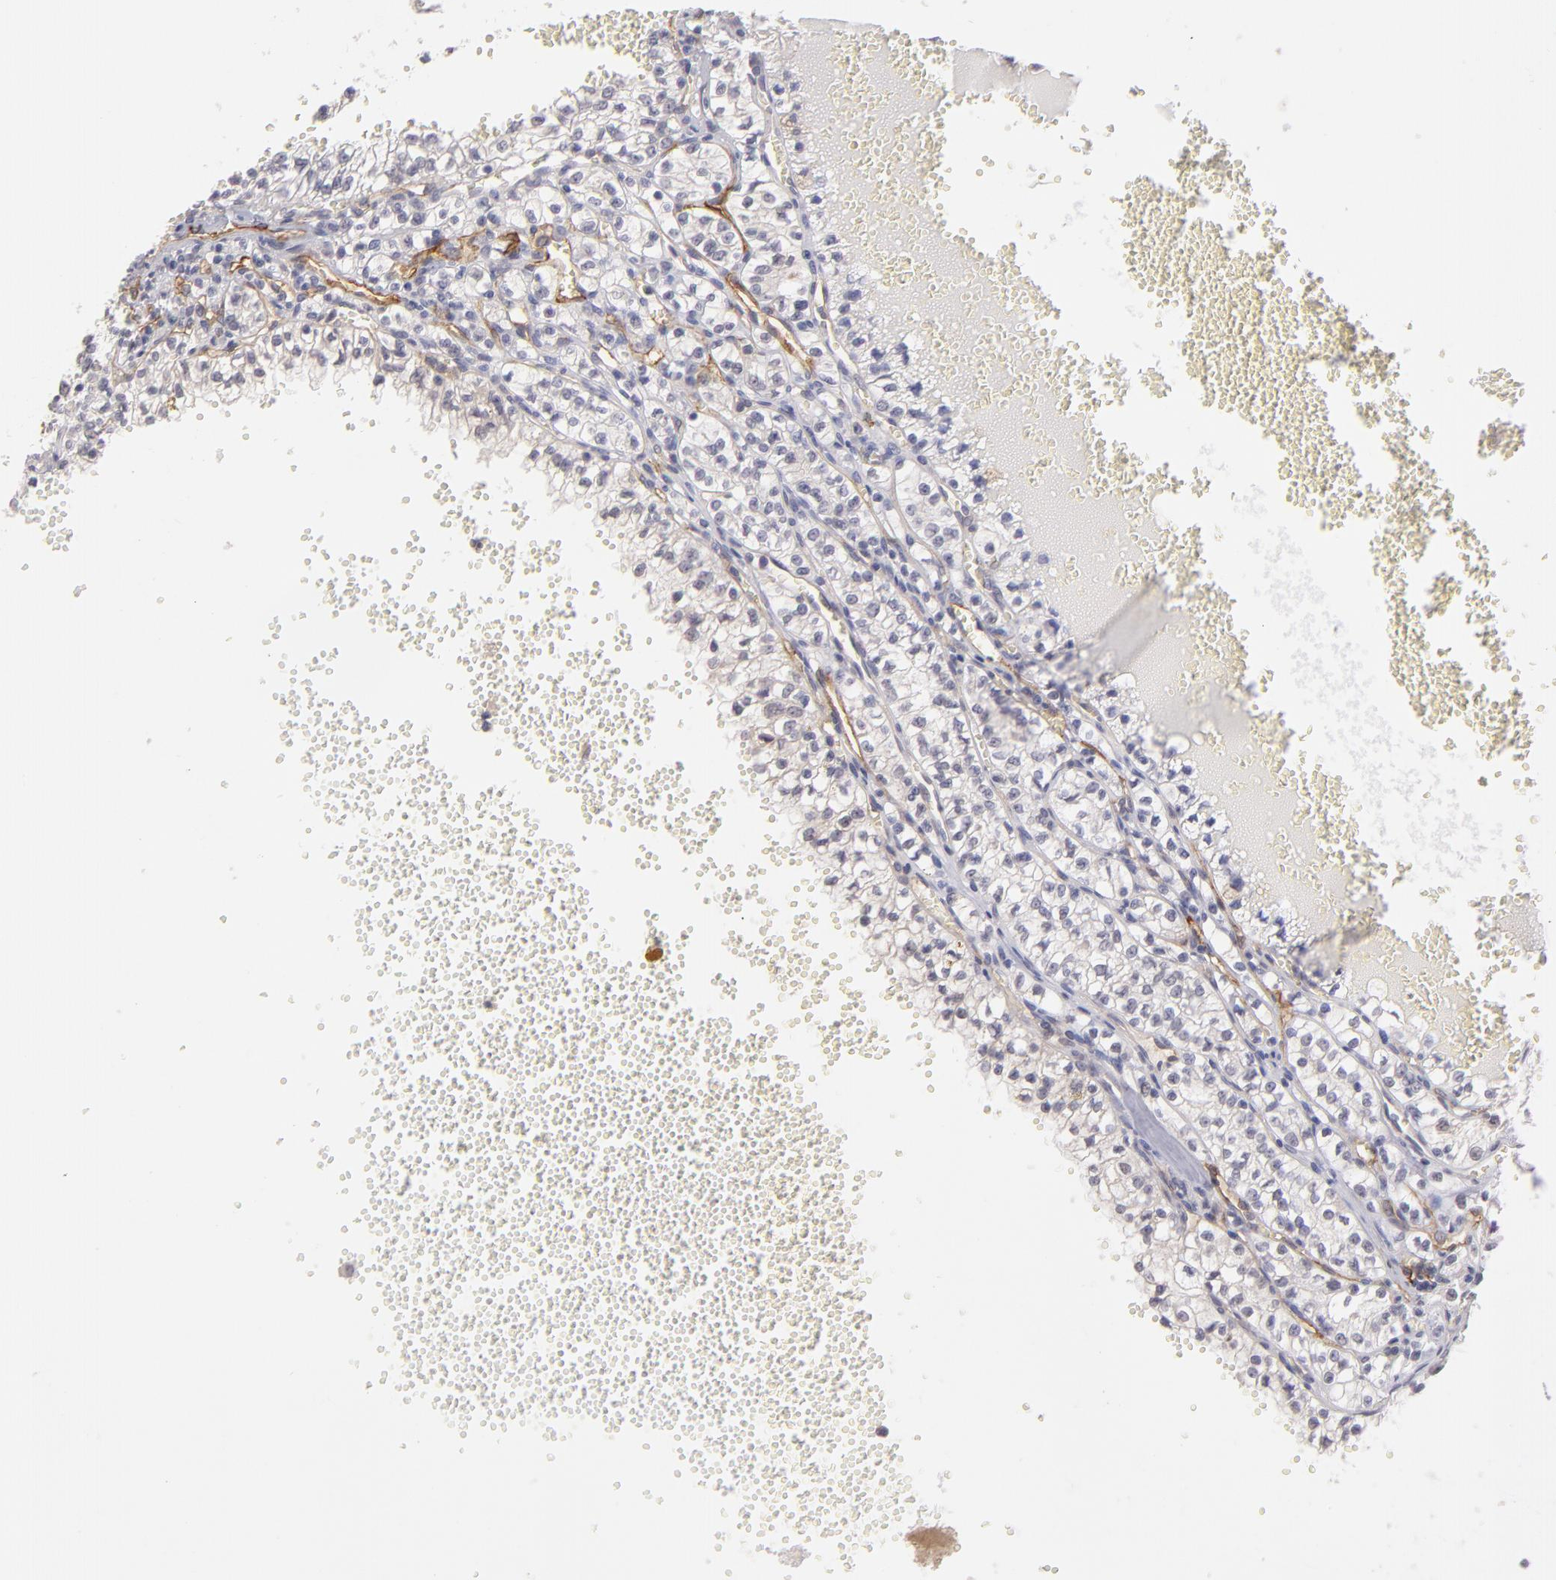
{"staining": {"intensity": "negative", "quantity": "none", "location": "none"}, "tissue": "renal cancer", "cell_type": "Tumor cells", "image_type": "cancer", "snomed": [{"axis": "morphology", "description": "Adenocarcinoma, NOS"}, {"axis": "topography", "description": "Kidney"}], "caption": "IHC photomicrograph of neoplastic tissue: human renal adenocarcinoma stained with DAB demonstrates no significant protein expression in tumor cells. (DAB (3,3'-diaminobenzidine) immunohistochemistry (IHC) with hematoxylin counter stain).", "gene": "THBD", "patient": {"sex": "male", "age": 61}}